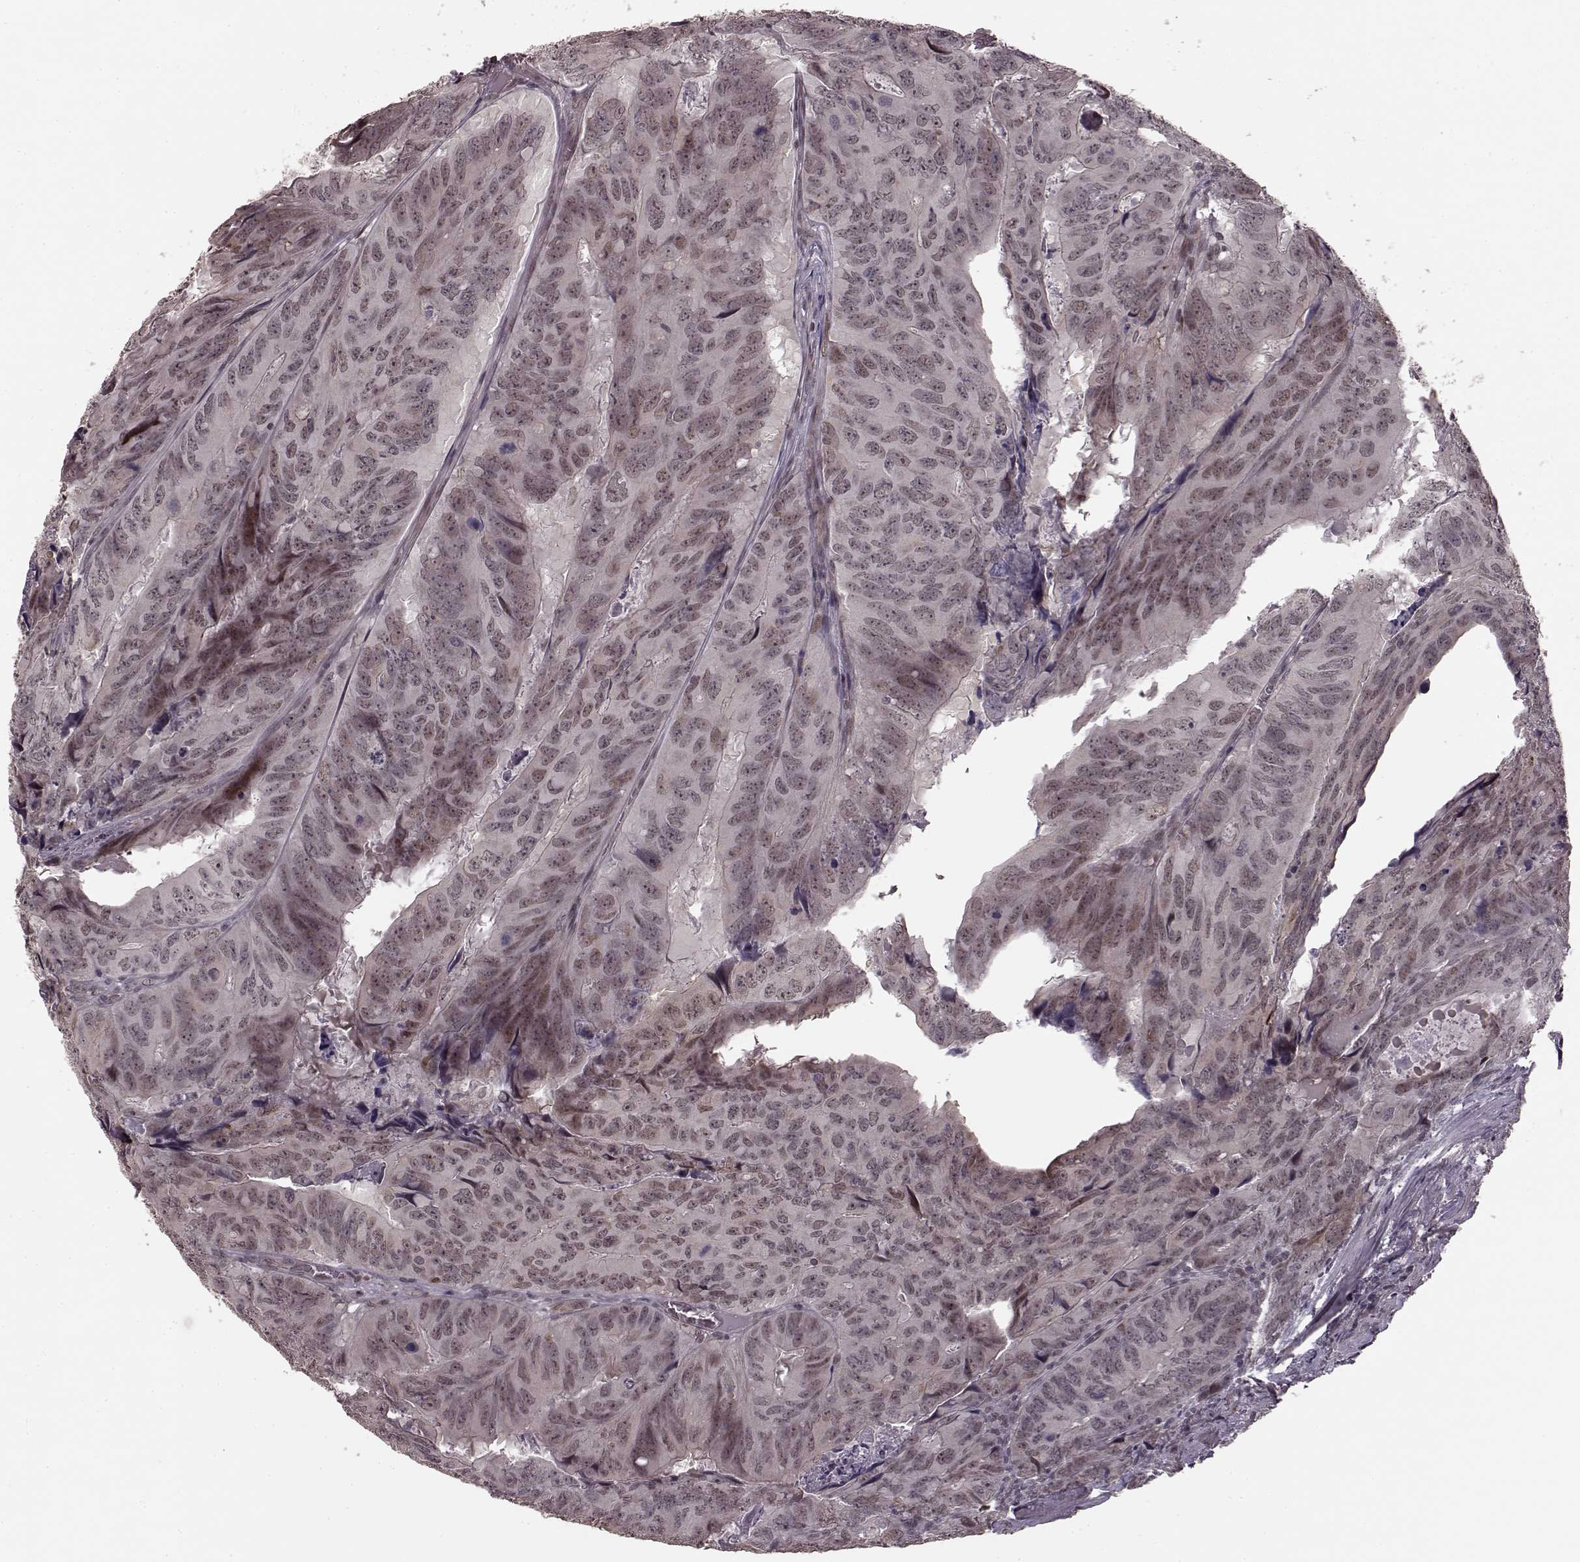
{"staining": {"intensity": "weak", "quantity": ">75%", "location": "cytoplasmic/membranous,nuclear"}, "tissue": "colorectal cancer", "cell_type": "Tumor cells", "image_type": "cancer", "snomed": [{"axis": "morphology", "description": "Adenocarcinoma, NOS"}, {"axis": "topography", "description": "Colon"}], "caption": "Immunohistochemistry of human adenocarcinoma (colorectal) shows low levels of weak cytoplasmic/membranous and nuclear positivity in about >75% of tumor cells. (DAB IHC, brown staining for protein, blue staining for nuclei).", "gene": "PLCB4", "patient": {"sex": "male", "age": 79}}